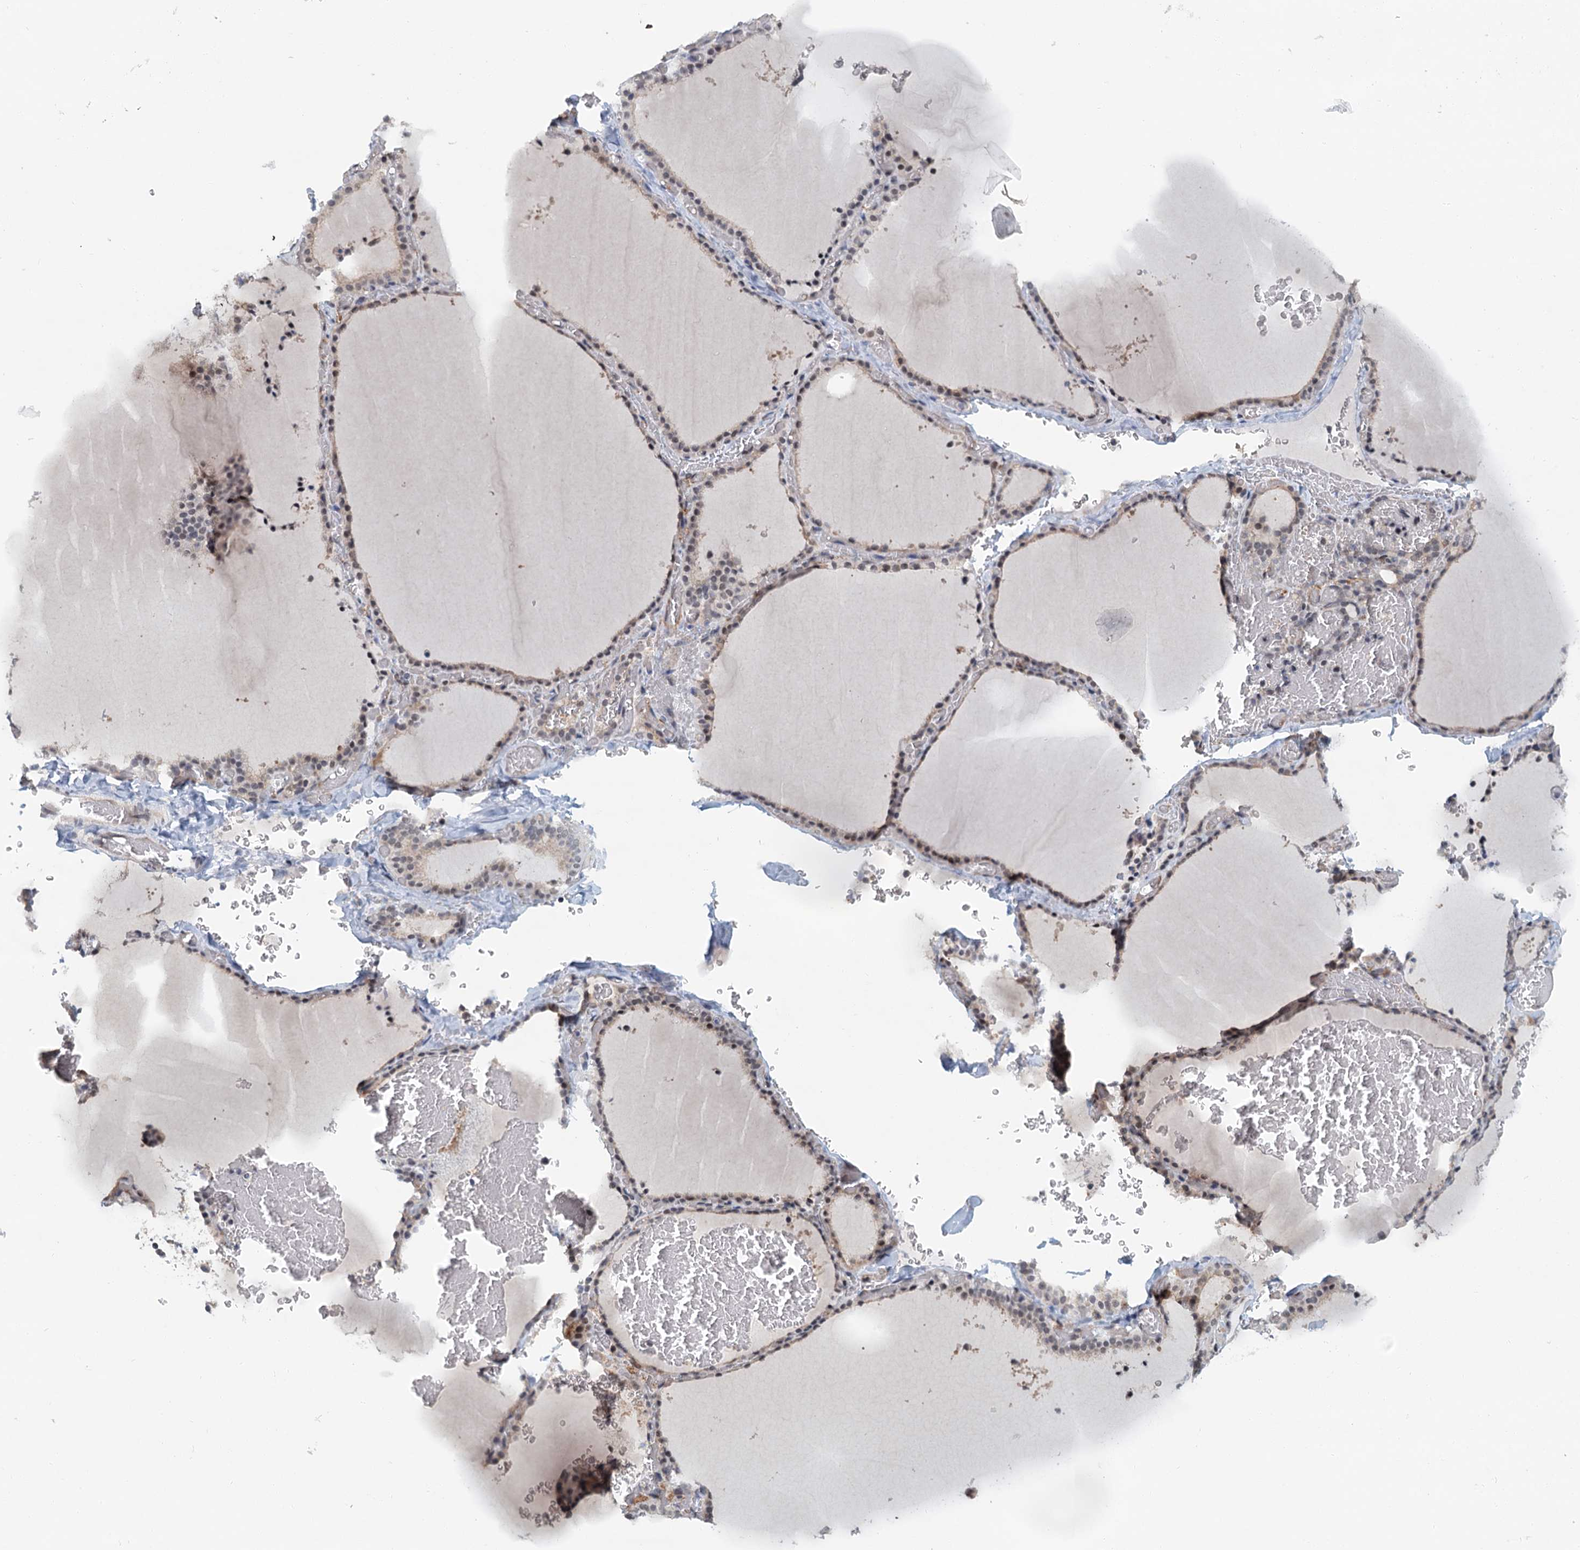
{"staining": {"intensity": "weak", "quantity": "25%-75%", "location": "cytoplasmic/membranous,nuclear"}, "tissue": "thyroid gland", "cell_type": "Glandular cells", "image_type": "normal", "snomed": [{"axis": "morphology", "description": "Normal tissue, NOS"}, {"axis": "topography", "description": "Thyroid gland"}], "caption": "The histopathology image shows a brown stain indicating the presence of a protein in the cytoplasmic/membranous,nuclear of glandular cells in thyroid gland. The staining was performed using DAB, with brown indicating positive protein expression. Nuclei are stained blue with hematoxylin.", "gene": "TAS2R42", "patient": {"sex": "female", "age": 39}}